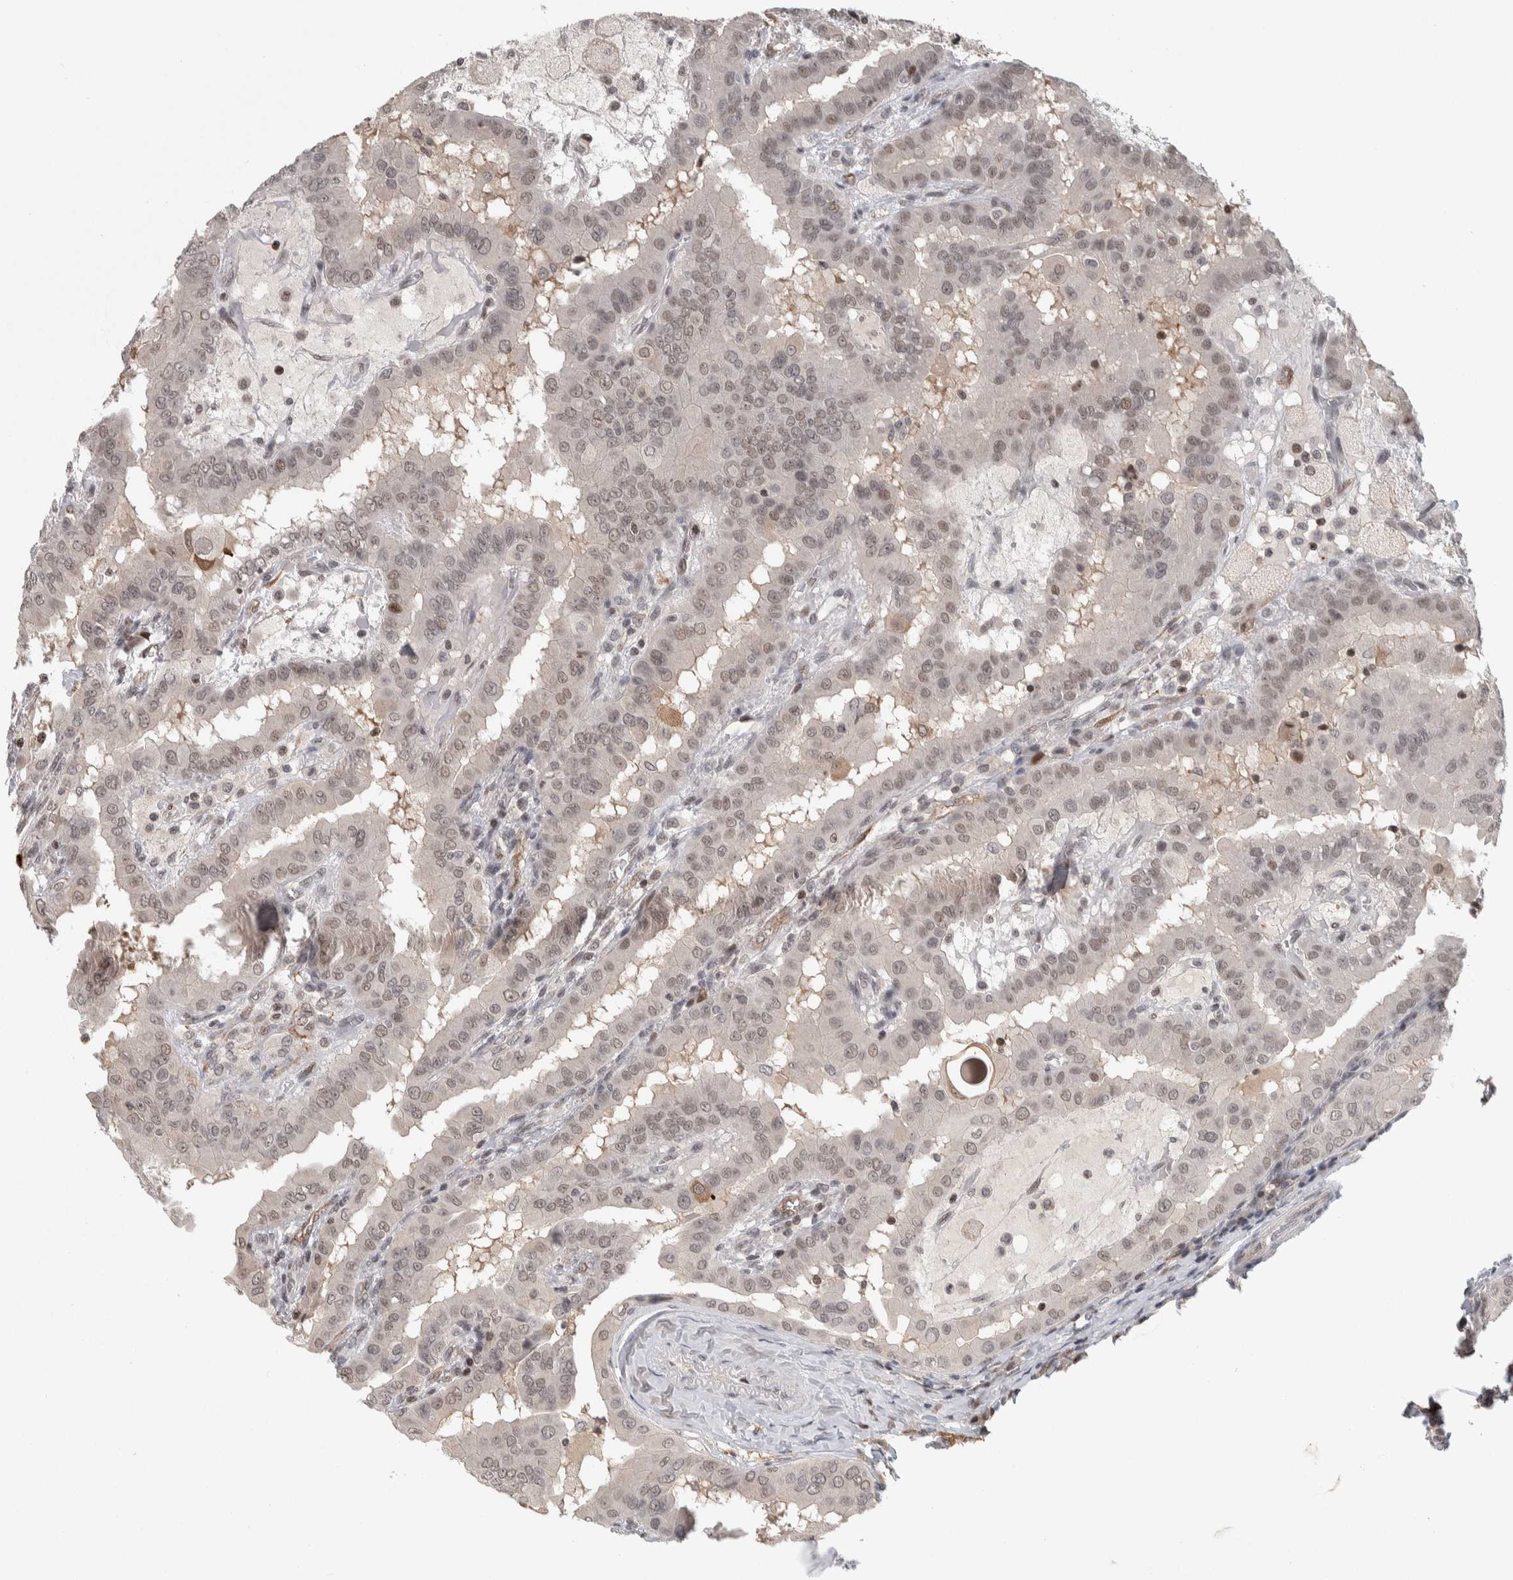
{"staining": {"intensity": "weak", "quantity": ">75%", "location": "nuclear"}, "tissue": "thyroid cancer", "cell_type": "Tumor cells", "image_type": "cancer", "snomed": [{"axis": "morphology", "description": "Papillary adenocarcinoma, NOS"}, {"axis": "topography", "description": "Thyroid gland"}], "caption": "High-power microscopy captured an IHC image of thyroid cancer (papillary adenocarcinoma), revealing weak nuclear expression in approximately >75% of tumor cells.", "gene": "ZSCAN21", "patient": {"sex": "male", "age": 33}}